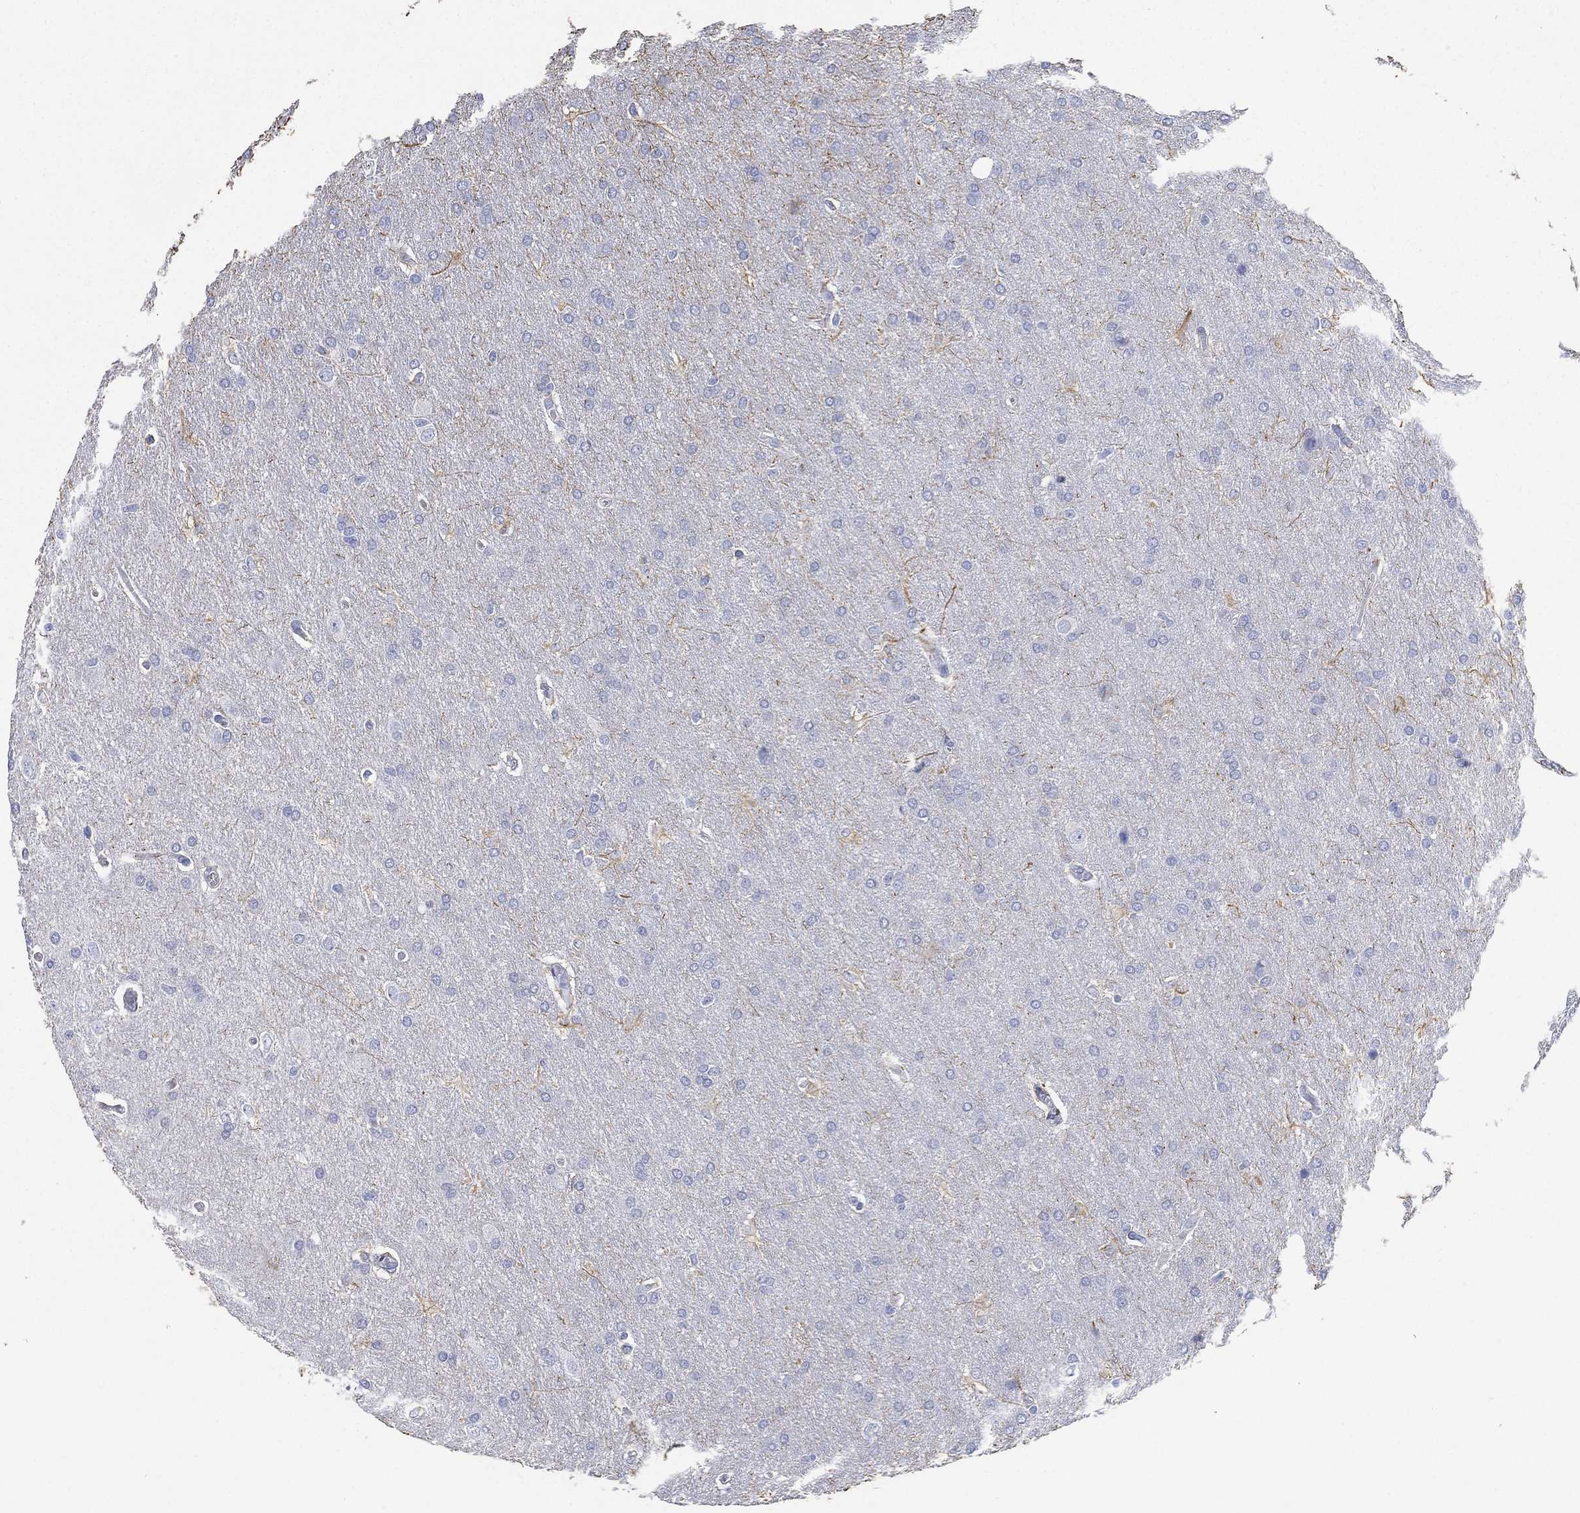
{"staining": {"intensity": "negative", "quantity": "none", "location": "none"}, "tissue": "glioma", "cell_type": "Tumor cells", "image_type": "cancer", "snomed": [{"axis": "morphology", "description": "Glioma, malignant, Low grade"}, {"axis": "topography", "description": "Brain"}], "caption": "DAB immunohistochemical staining of human glioma reveals no significant staining in tumor cells. Brightfield microscopy of IHC stained with DAB (brown) and hematoxylin (blue), captured at high magnification.", "gene": "FMO1", "patient": {"sex": "female", "age": 32}}